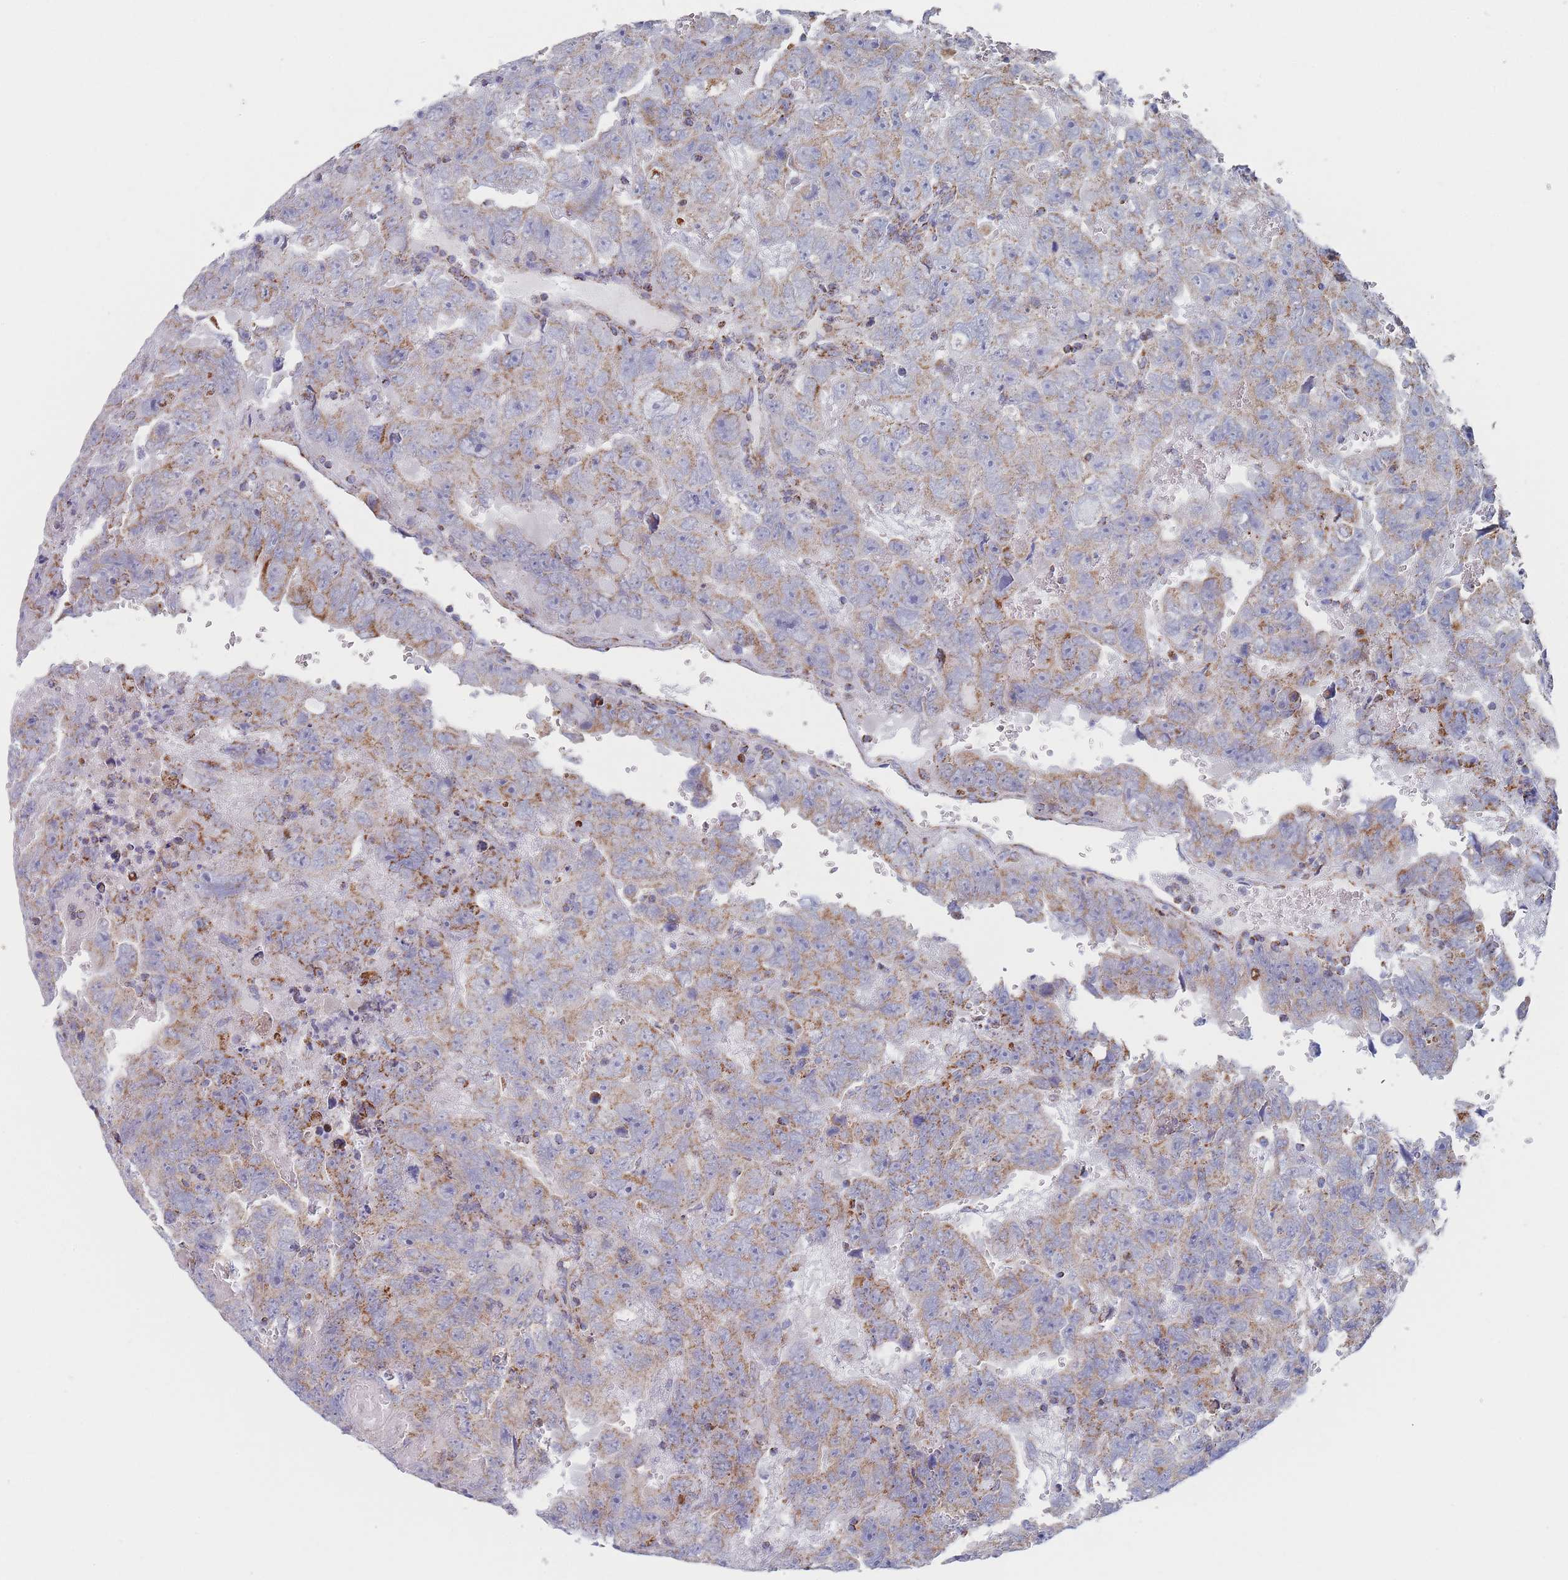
{"staining": {"intensity": "moderate", "quantity": "25%-75%", "location": "cytoplasmic/membranous"}, "tissue": "testis cancer", "cell_type": "Tumor cells", "image_type": "cancer", "snomed": [{"axis": "morphology", "description": "Carcinoma, Embryonal, NOS"}, {"axis": "topography", "description": "Testis"}], "caption": "Testis cancer (embryonal carcinoma) stained for a protein (brown) displays moderate cytoplasmic/membranous positive staining in approximately 25%-75% of tumor cells.", "gene": "IKZF4", "patient": {"sex": "male", "age": 45}}